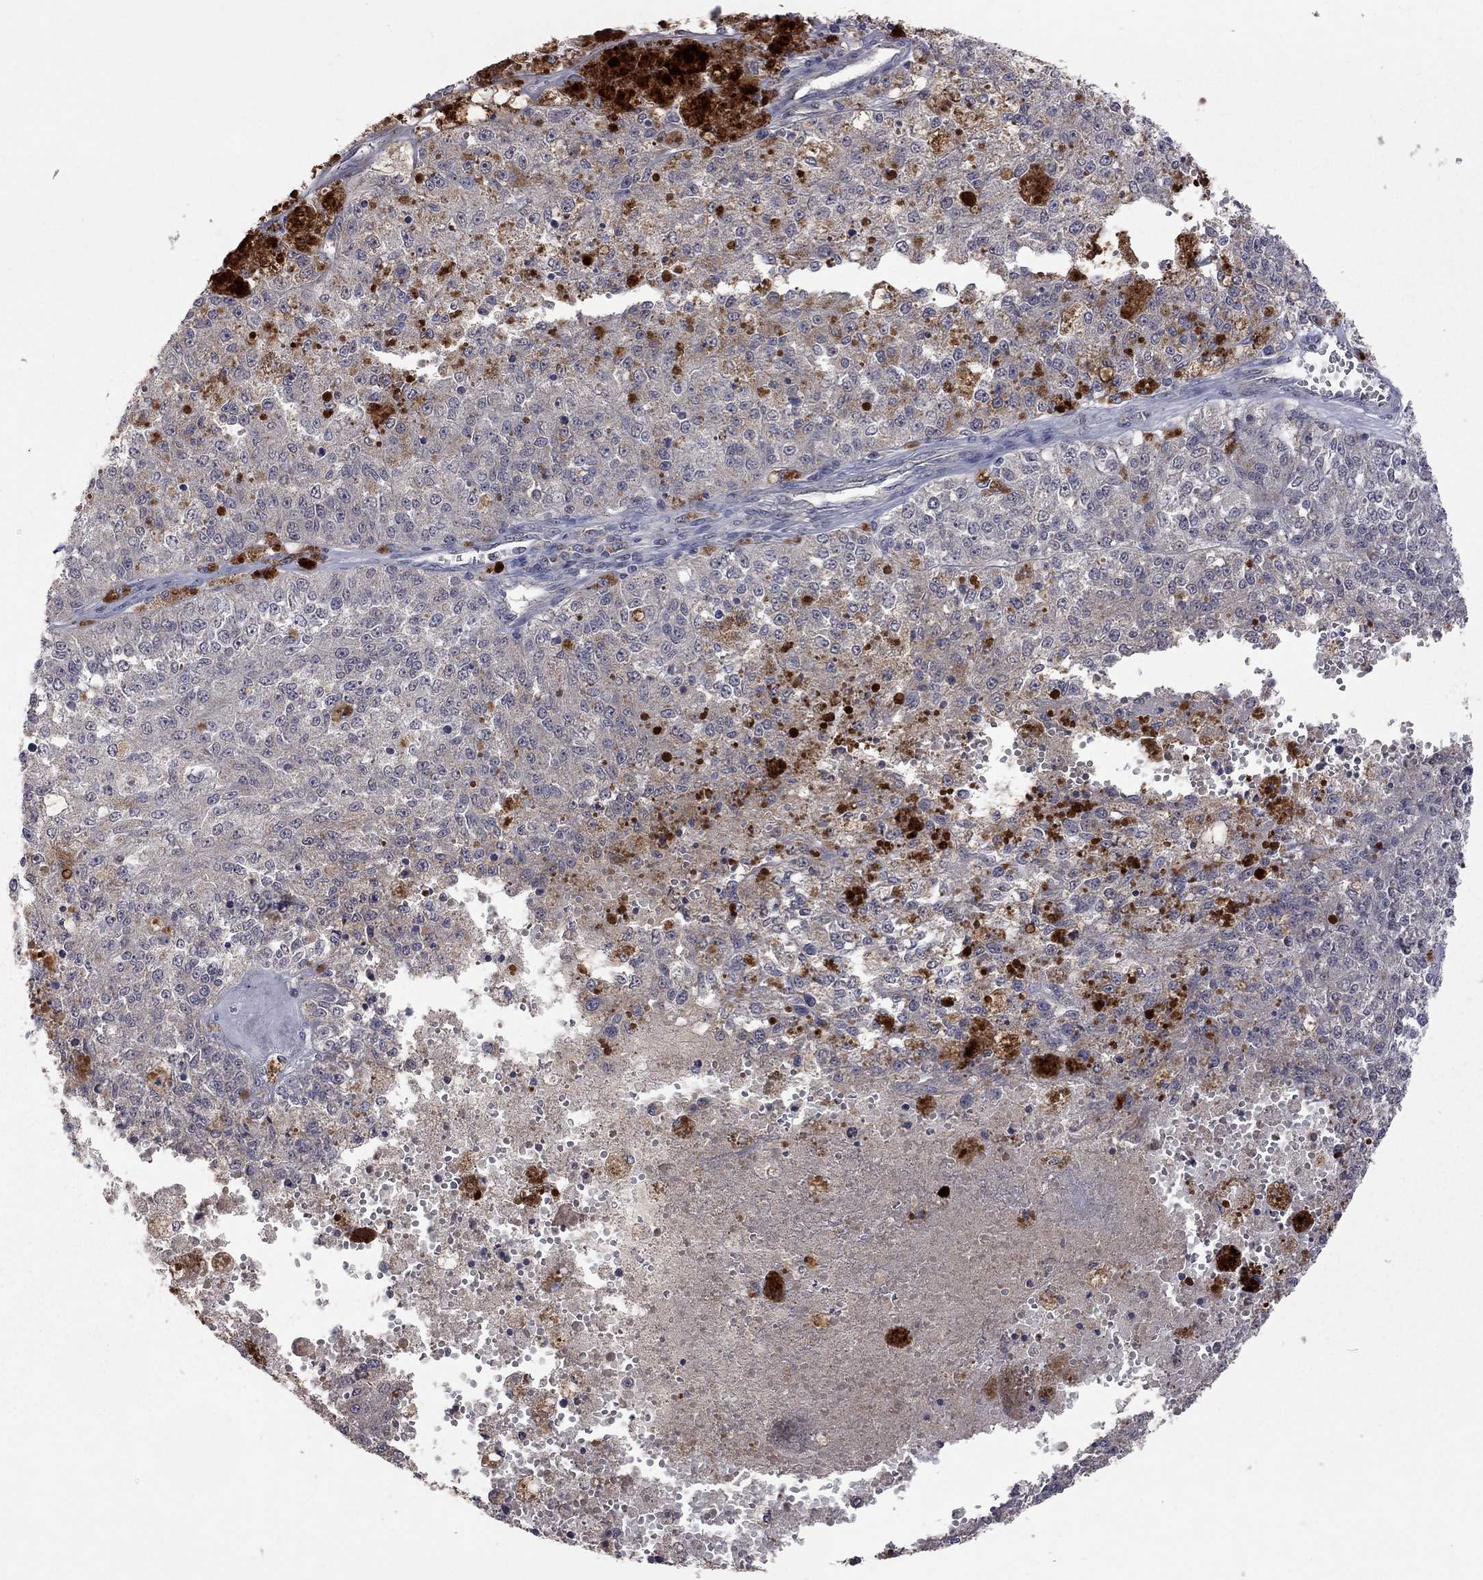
{"staining": {"intensity": "negative", "quantity": "none", "location": "none"}, "tissue": "melanoma", "cell_type": "Tumor cells", "image_type": "cancer", "snomed": [{"axis": "morphology", "description": "Malignant melanoma, Metastatic site"}, {"axis": "topography", "description": "Lymph node"}], "caption": "Malignant melanoma (metastatic site) stained for a protein using IHC shows no positivity tumor cells.", "gene": "HTR6", "patient": {"sex": "female", "age": 64}}